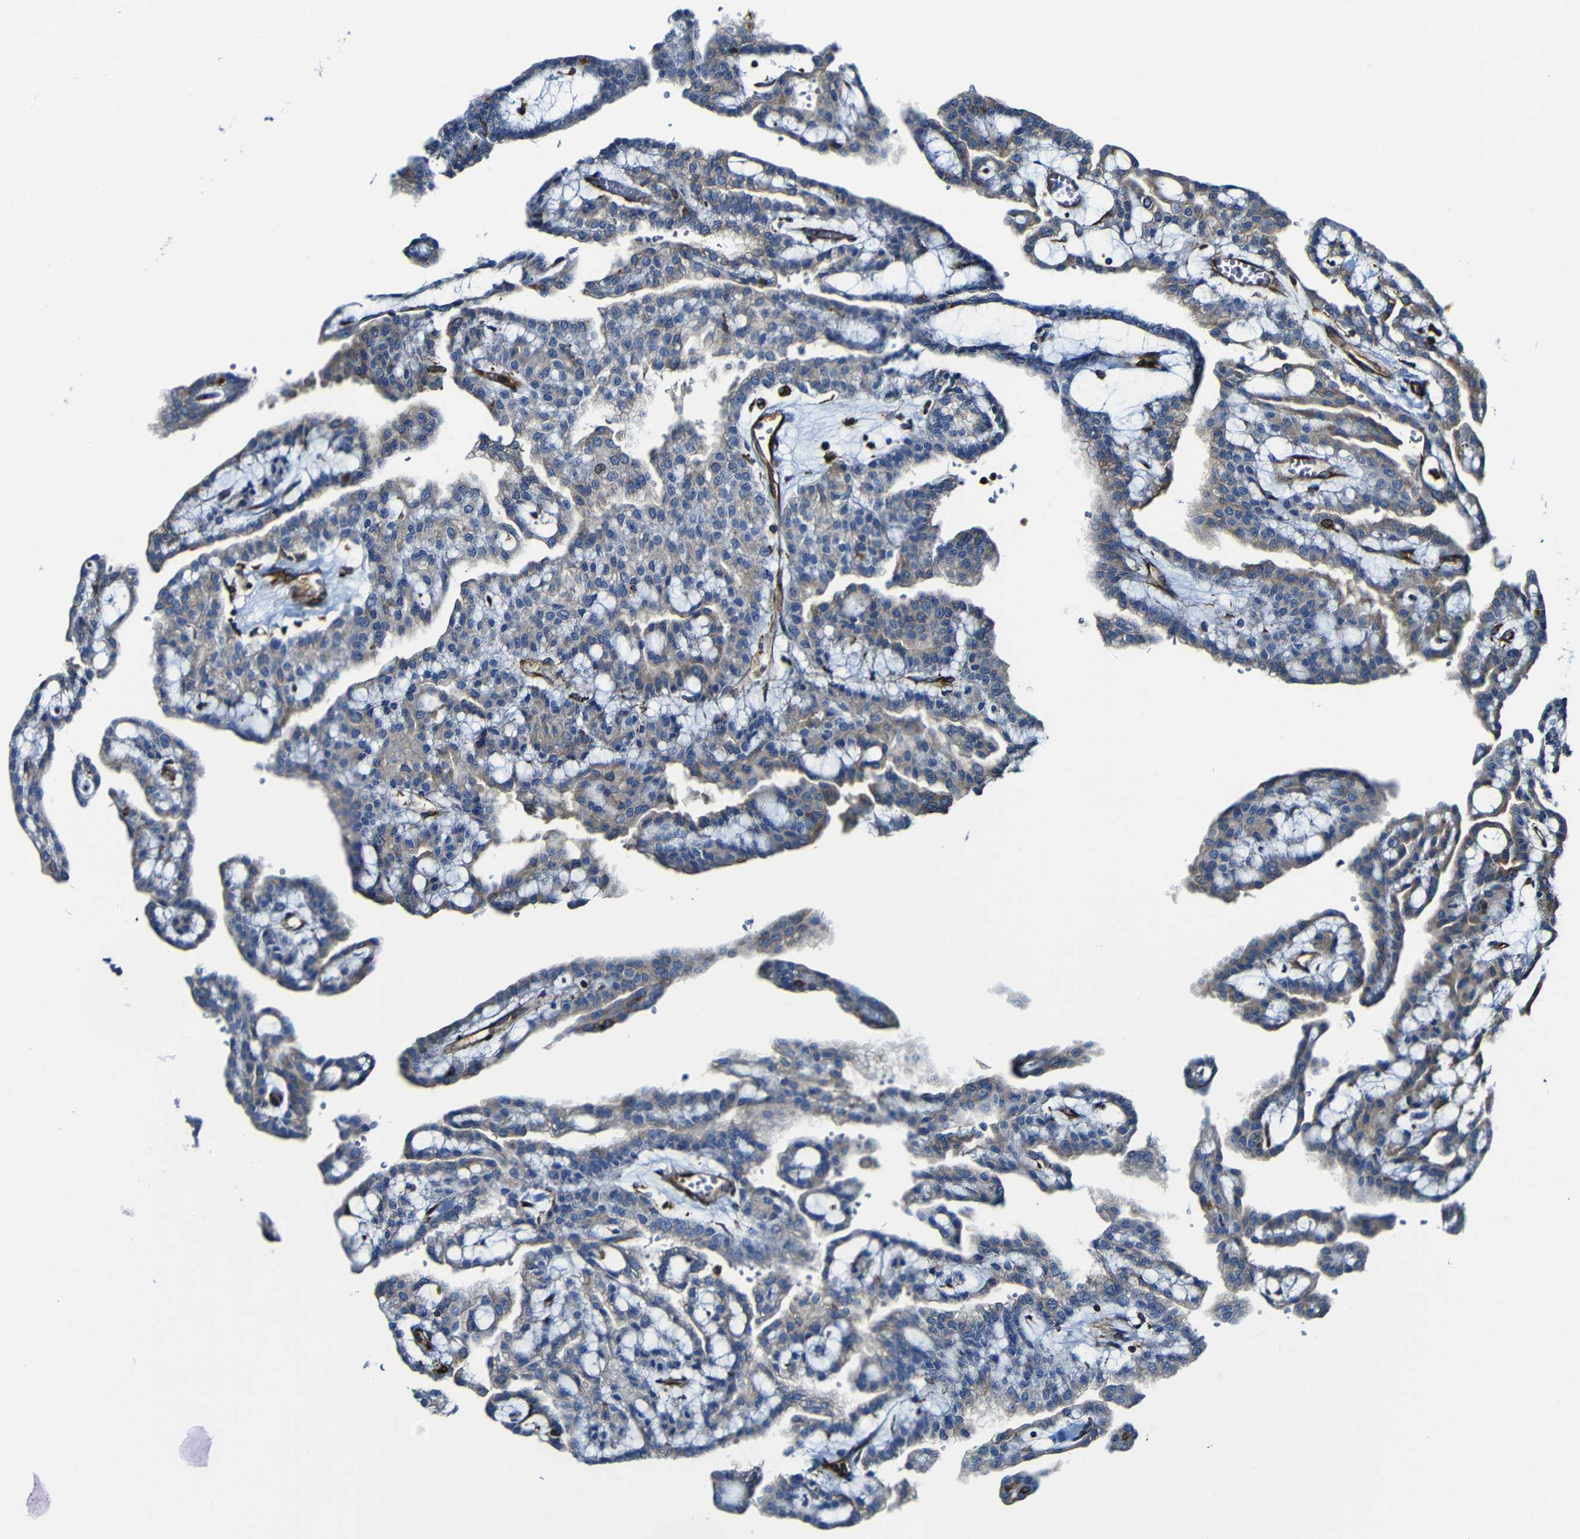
{"staining": {"intensity": "moderate", "quantity": "<25%", "location": "cytoplasmic/membranous"}, "tissue": "renal cancer", "cell_type": "Tumor cells", "image_type": "cancer", "snomed": [{"axis": "morphology", "description": "Adenocarcinoma, NOS"}, {"axis": "topography", "description": "Kidney"}], "caption": "Immunohistochemical staining of human renal cancer (adenocarcinoma) exhibits low levels of moderate cytoplasmic/membranous staining in approximately <25% of tumor cells. Nuclei are stained in blue.", "gene": "MSN", "patient": {"sex": "male", "age": 63}}